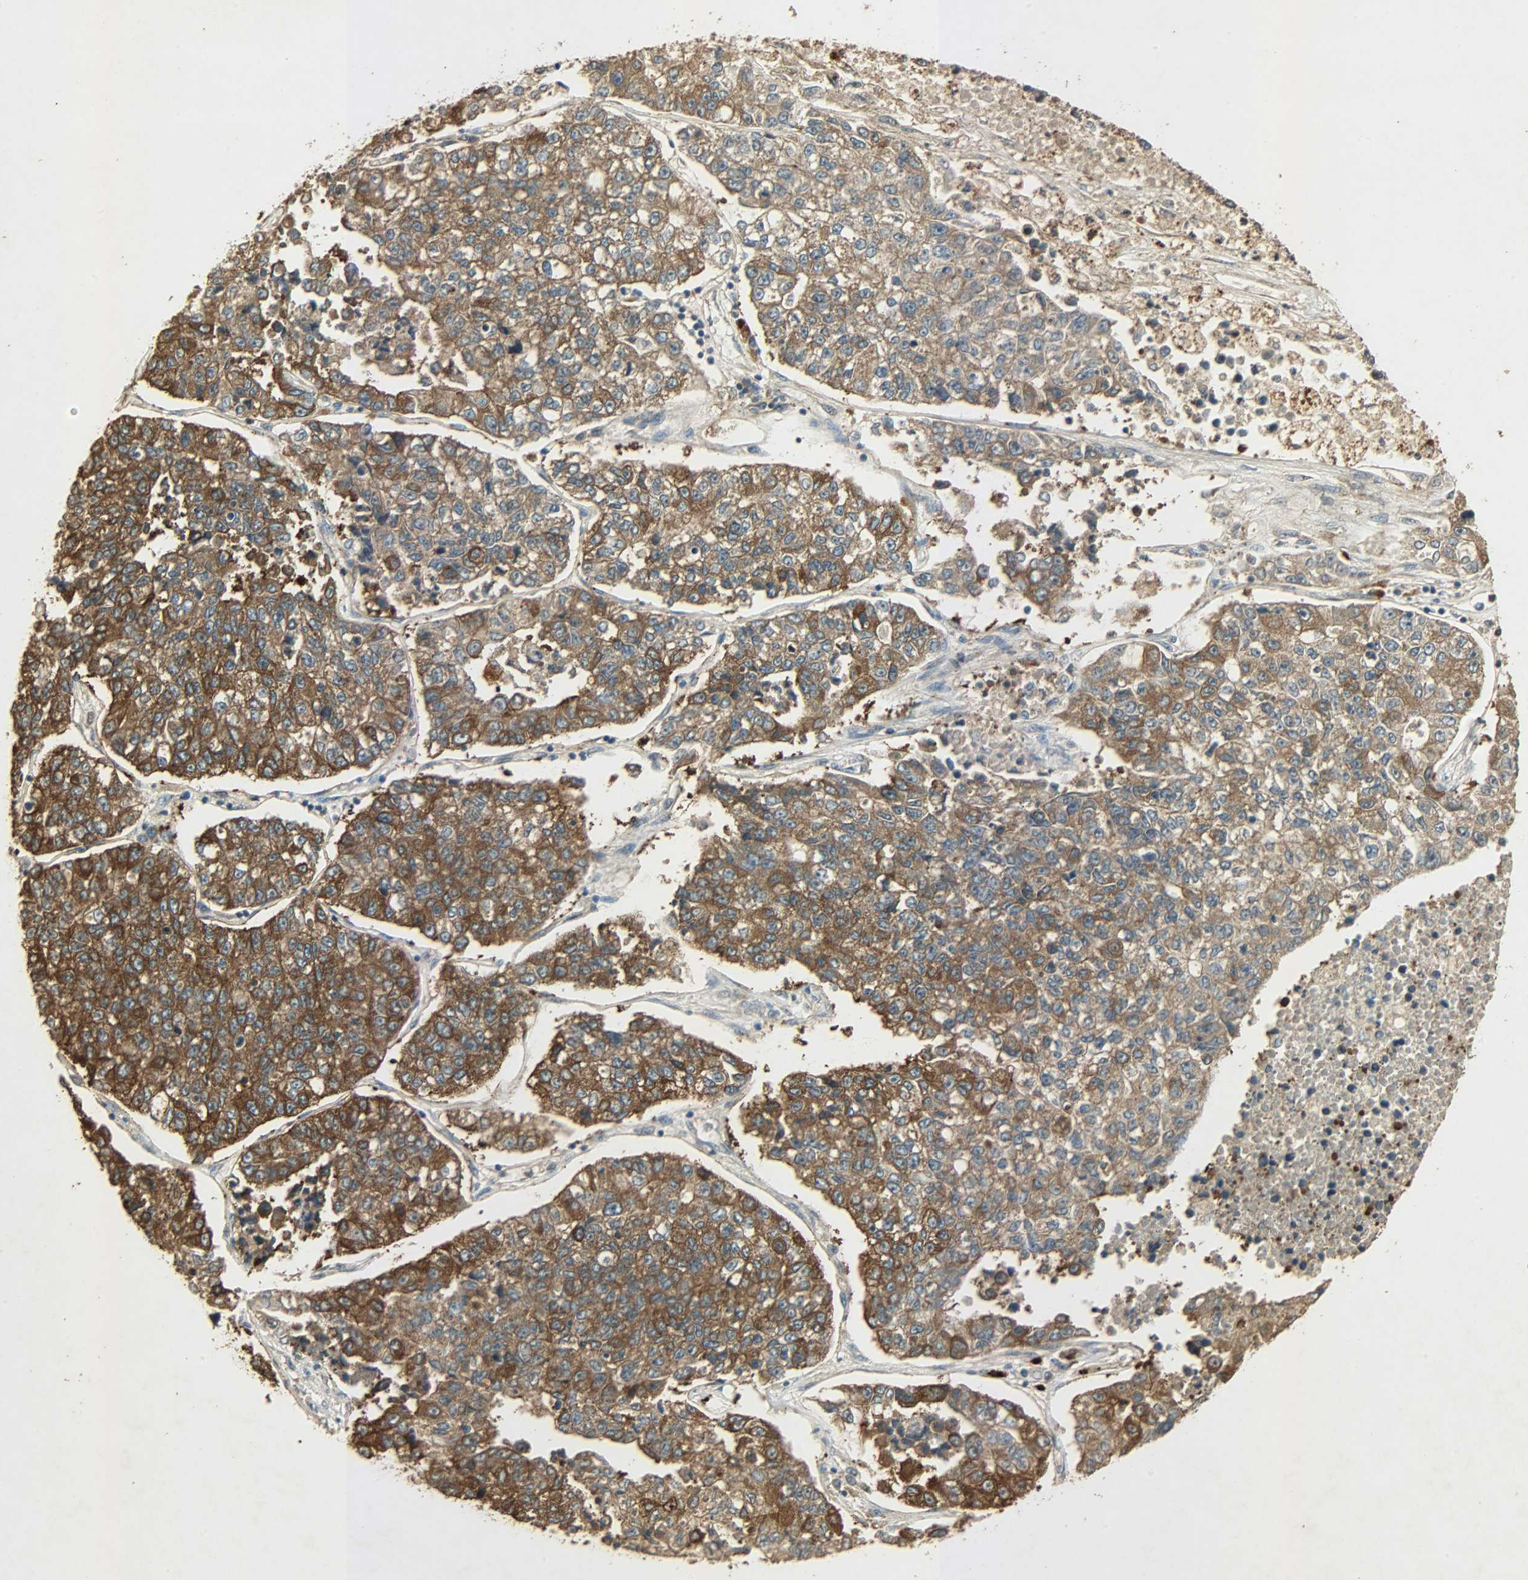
{"staining": {"intensity": "moderate", "quantity": ">75%", "location": "cytoplasmic/membranous"}, "tissue": "lung cancer", "cell_type": "Tumor cells", "image_type": "cancer", "snomed": [{"axis": "morphology", "description": "Adenocarcinoma, NOS"}, {"axis": "topography", "description": "Lung"}], "caption": "Lung cancer tissue reveals moderate cytoplasmic/membranous positivity in about >75% of tumor cells (DAB IHC with brightfield microscopy, high magnification).", "gene": "ATP2B1", "patient": {"sex": "male", "age": 49}}